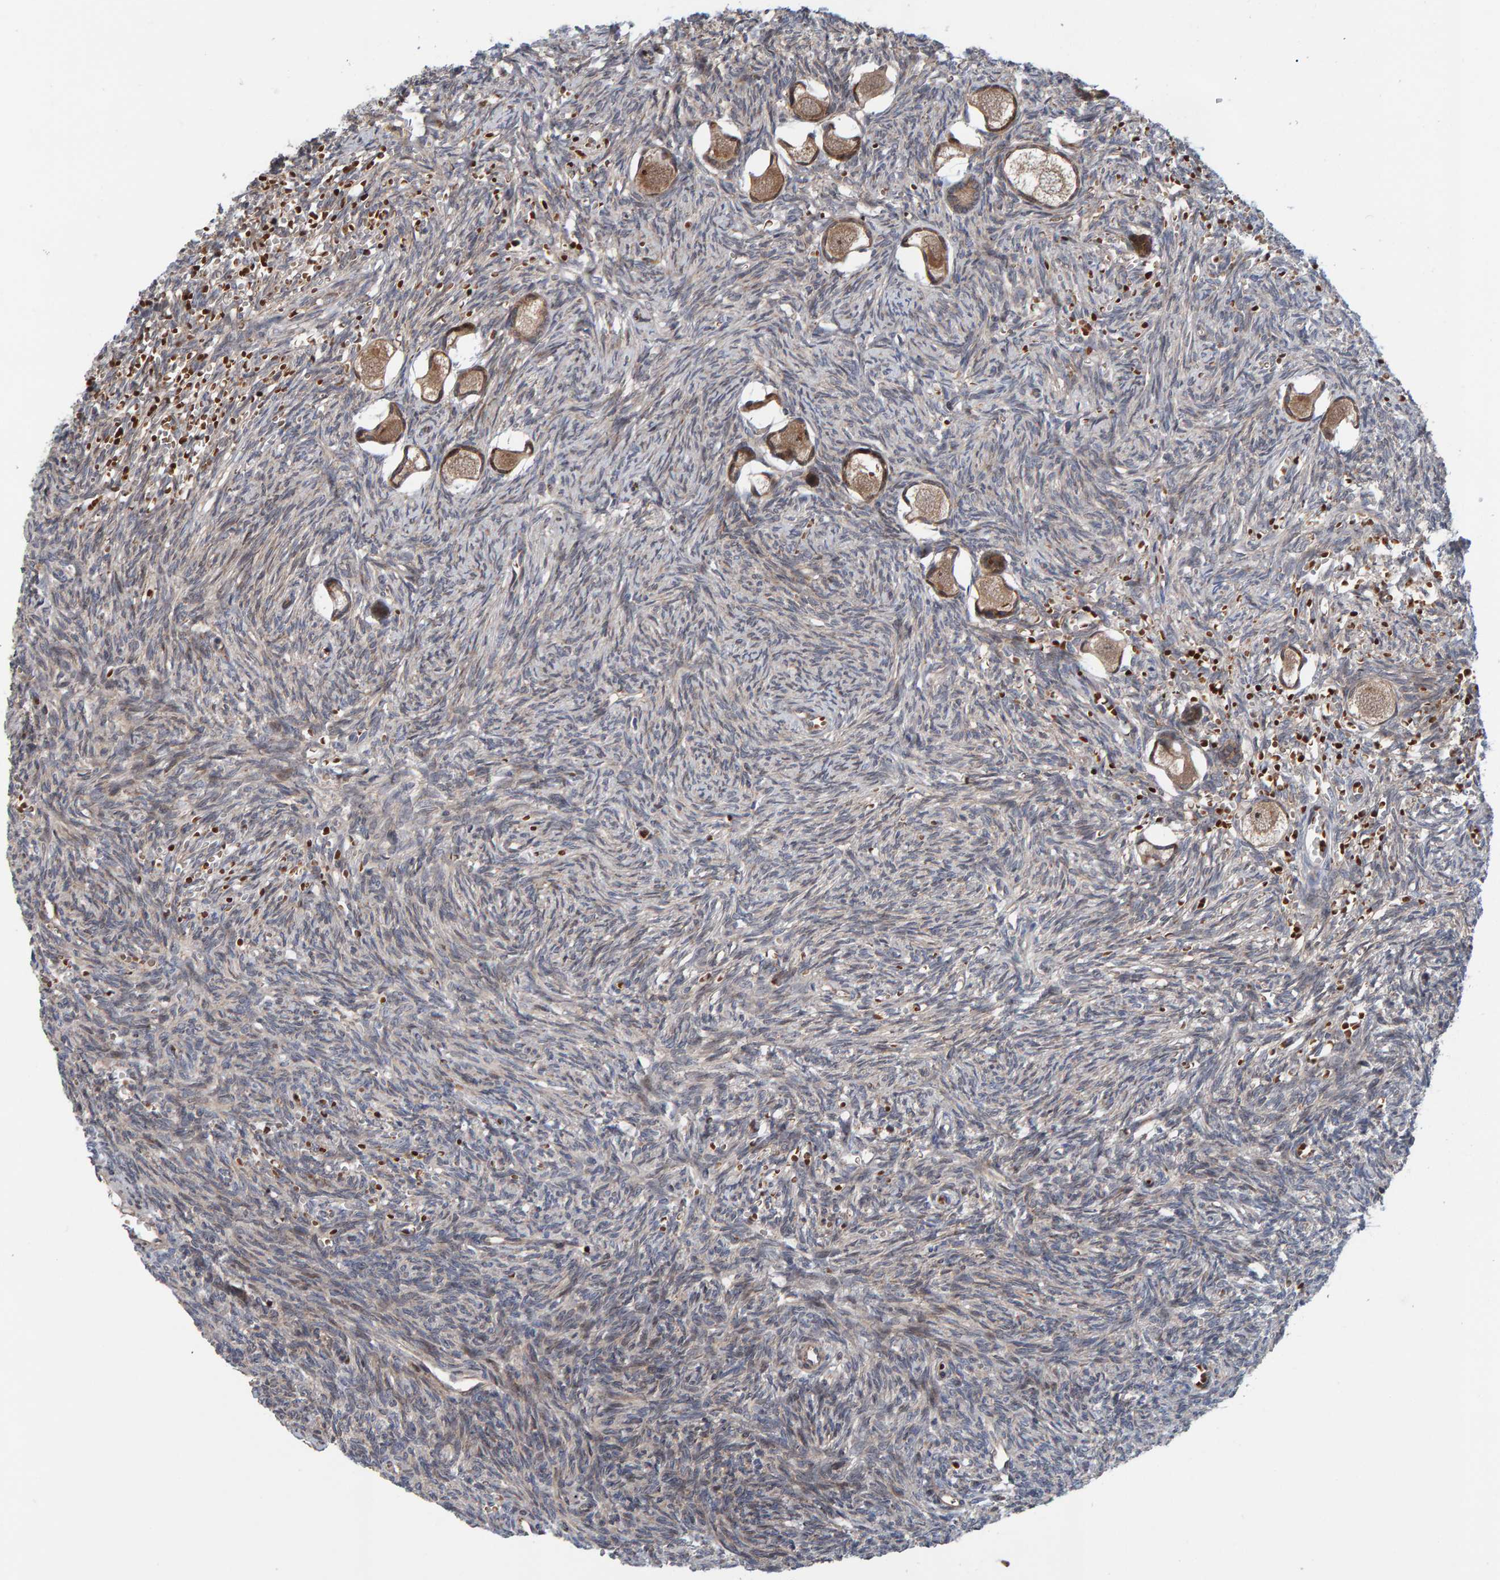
{"staining": {"intensity": "weak", "quantity": "25%-75%", "location": "cytoplasmic/membranous"}, "tissue": "ovary", "cell_type": "Follicle cells", "image_type": "normal", "snomed": [{"axis": "morphology", "description": "Normal tissue, NOS"}, {"axis": "topography", "description": "Ovary"}], "caption": "Unremarkable ovary displays weak cytoplasmic/membranous expression in about 25%-75% of follicle cells, visualized by immunohistochemistry. Nuclei are stained in blue.", "gene": "MFSD6L", "patient": {"sex": "female", "age": 27}}